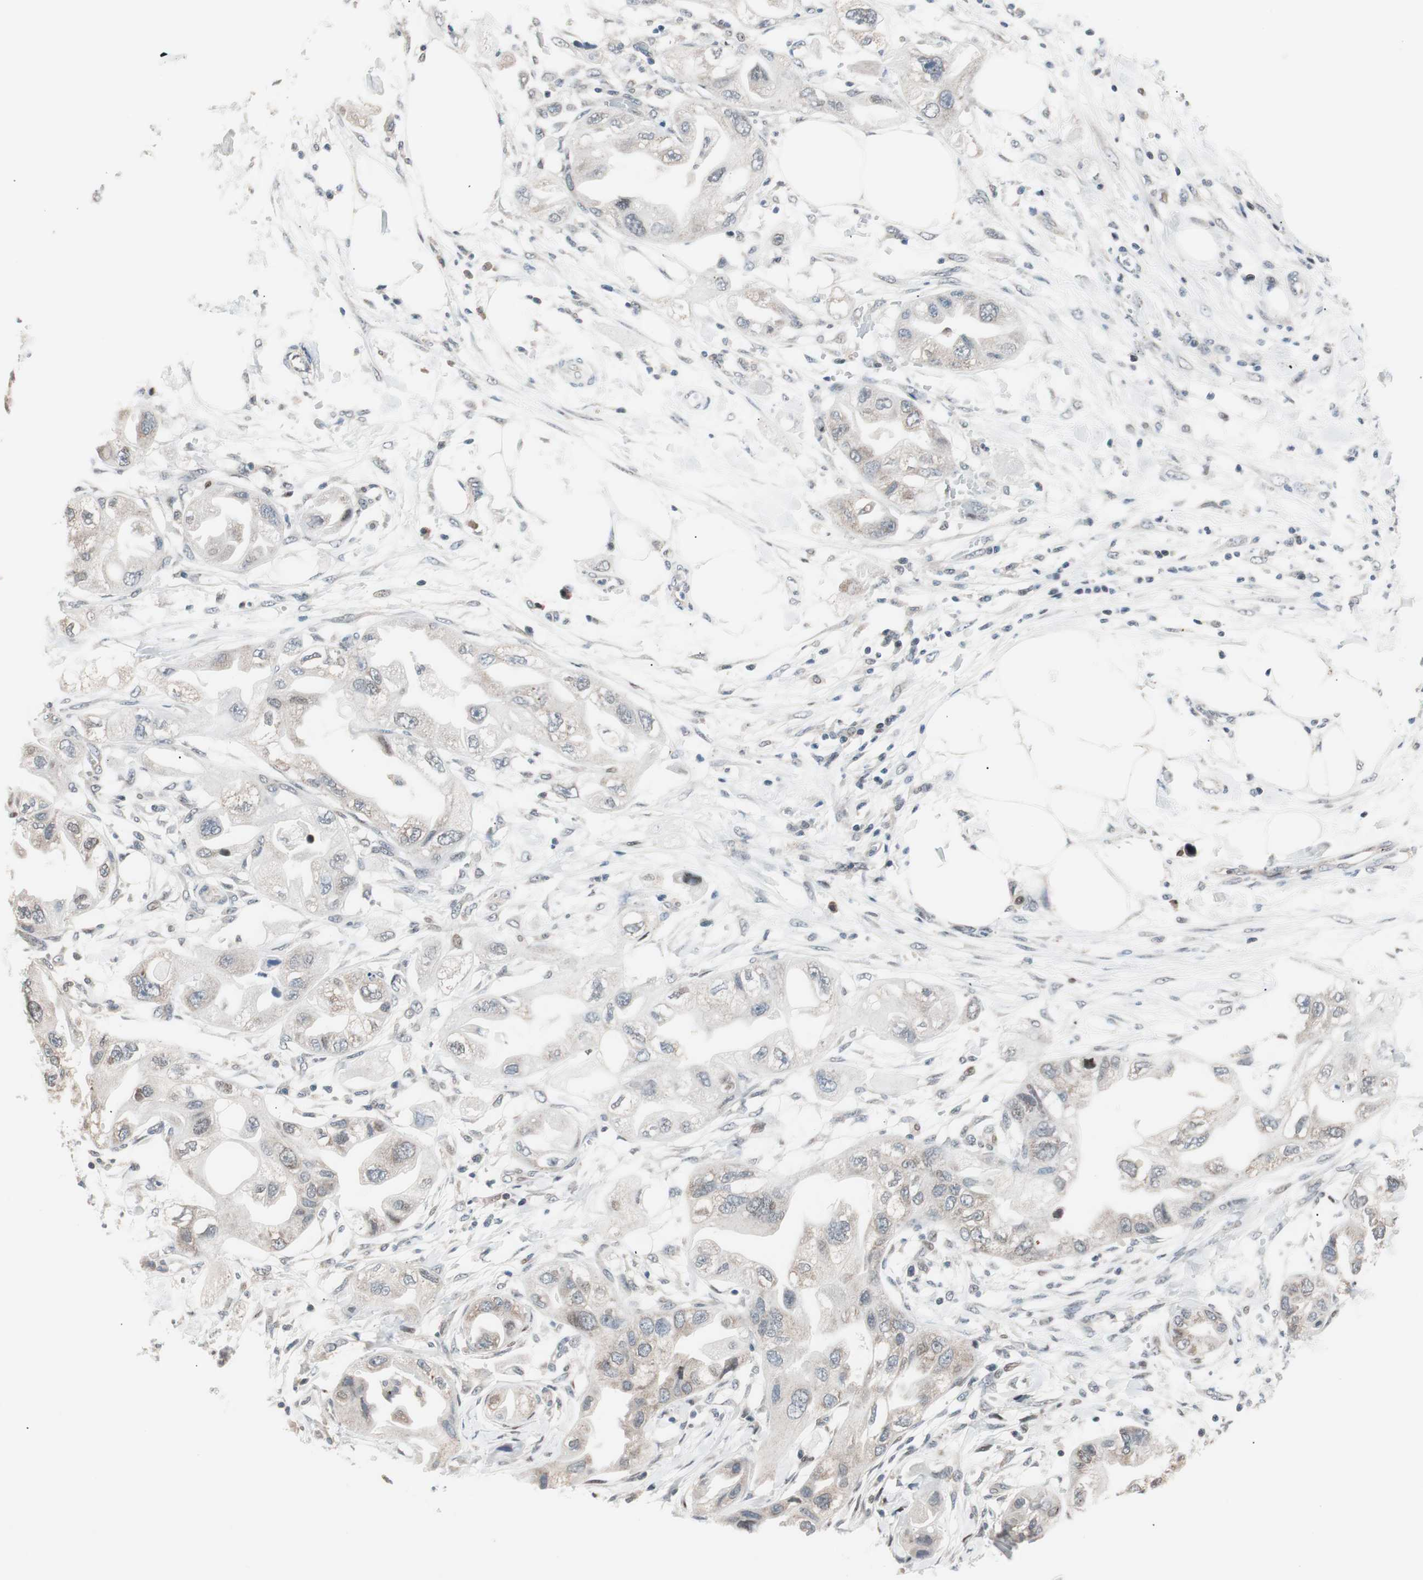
{"staining": {"intensity": "weak", "quantity": "<25%", "location": "cytoplasmic/membranous"}, "tissue": "endometrial cancer", "cell_type": "Tumor cells", "image_type": "cancer", "snomed": [{"axis": "morphology", "description": "Adenocarcinoma, NOS"}, {"axis": "topography", "description": "Endometrium"}], "caption": "This is an immunohistochemistry photomicrograph of endometrial adenocarcinoma. There is no staining in tumor cells.", "gene": "POLH", "patient": {"sex": "female", "age": 67}}